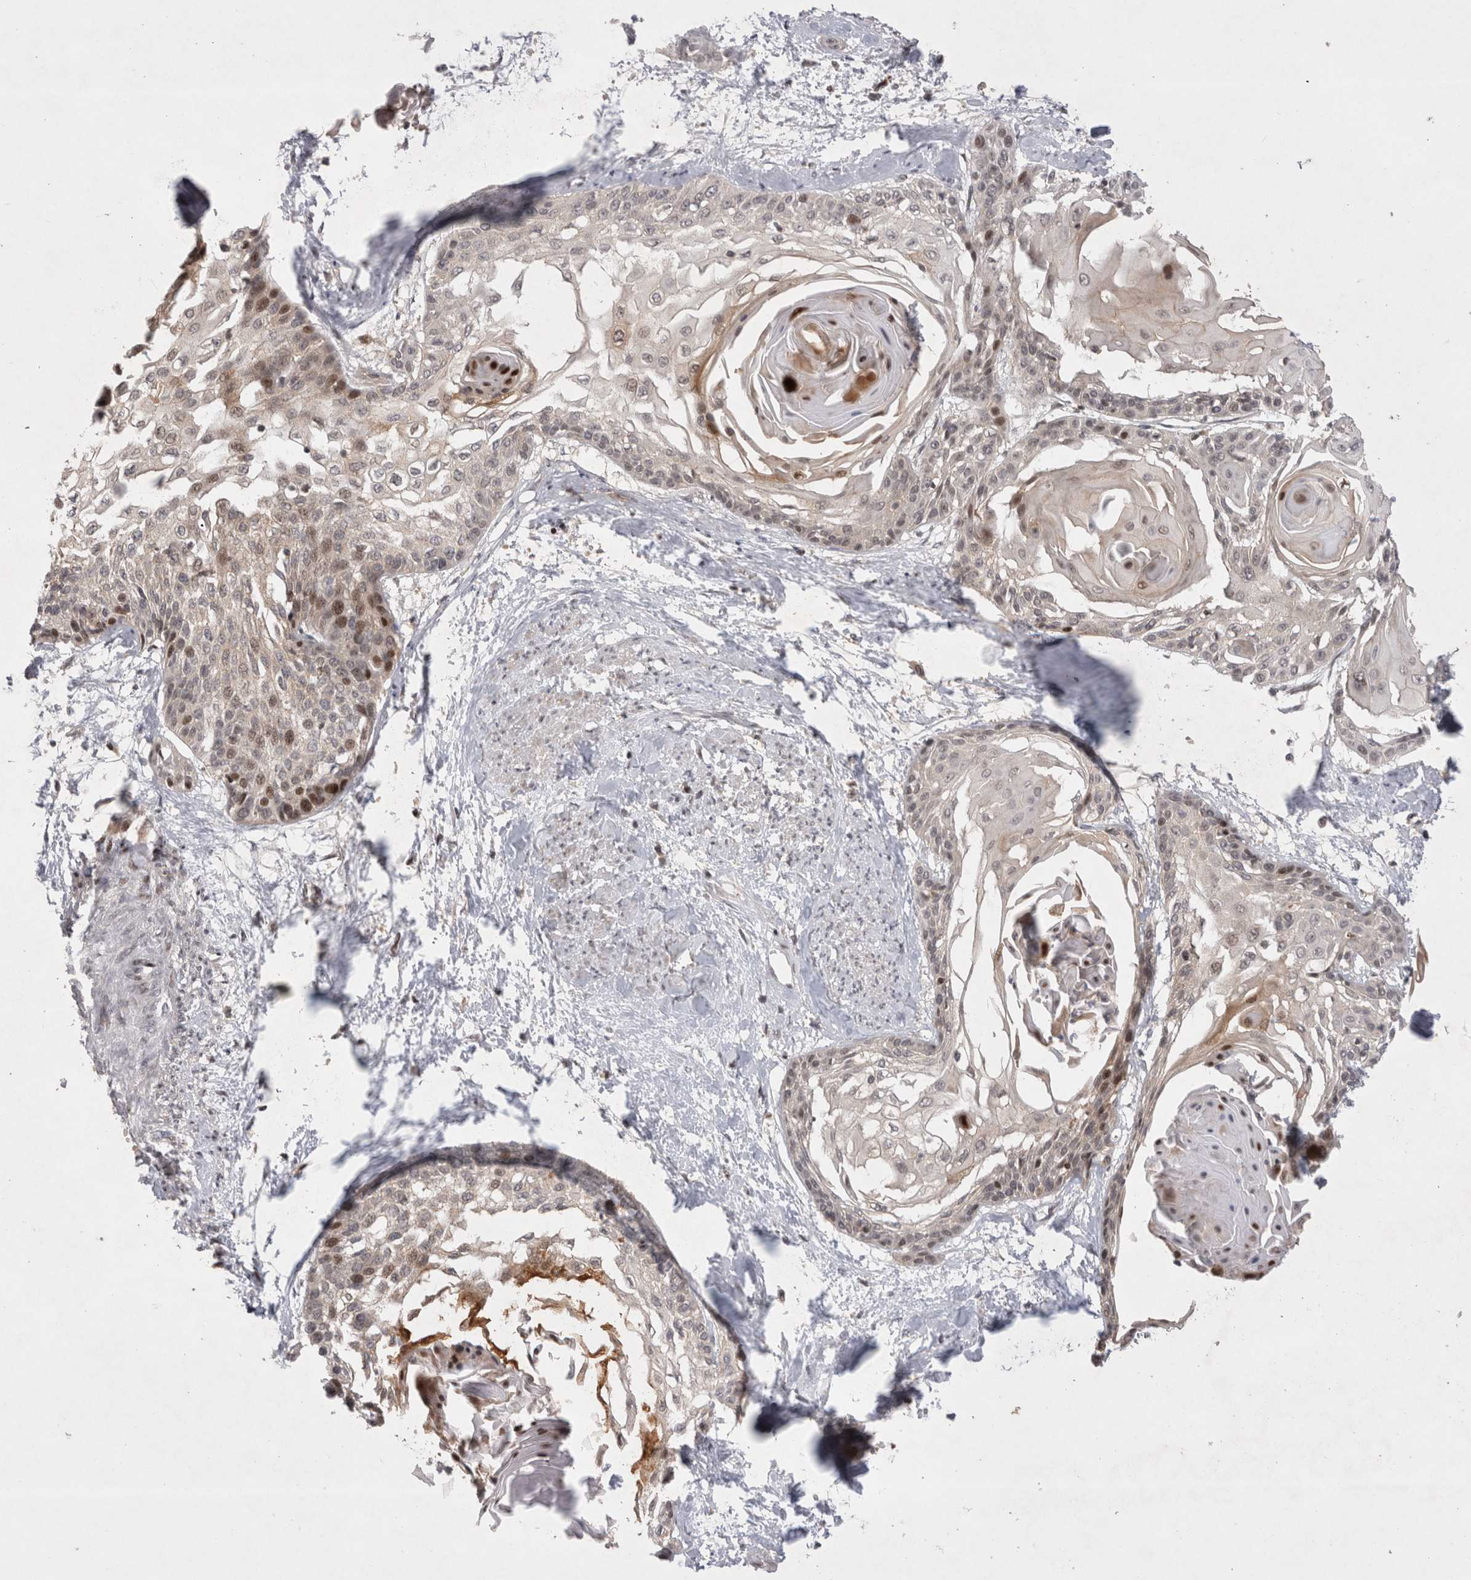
{"staining": {"intensity": "moderate", "quantity": "25%-75%", "location": "nuclear"}, "tissue": "cervical cancer", "cell_type": "Tumor cells", "image_type": "cancer", "snomed": [{"axis": "morphology", "description": "Squamous cell carcinoma, NOS"}, {"axis": "topography", "description": "Cervix"}], "caption": "The photomicrograph reveals a brown stain indicating the presence of a protein in the nuclear of tumor cells in cervical cancer. The protein of interest is shown in brown color, while the nuclei are stained blue.", "gene": "PLEKHM1", "patient": {"sex": "female", "age": 57}}